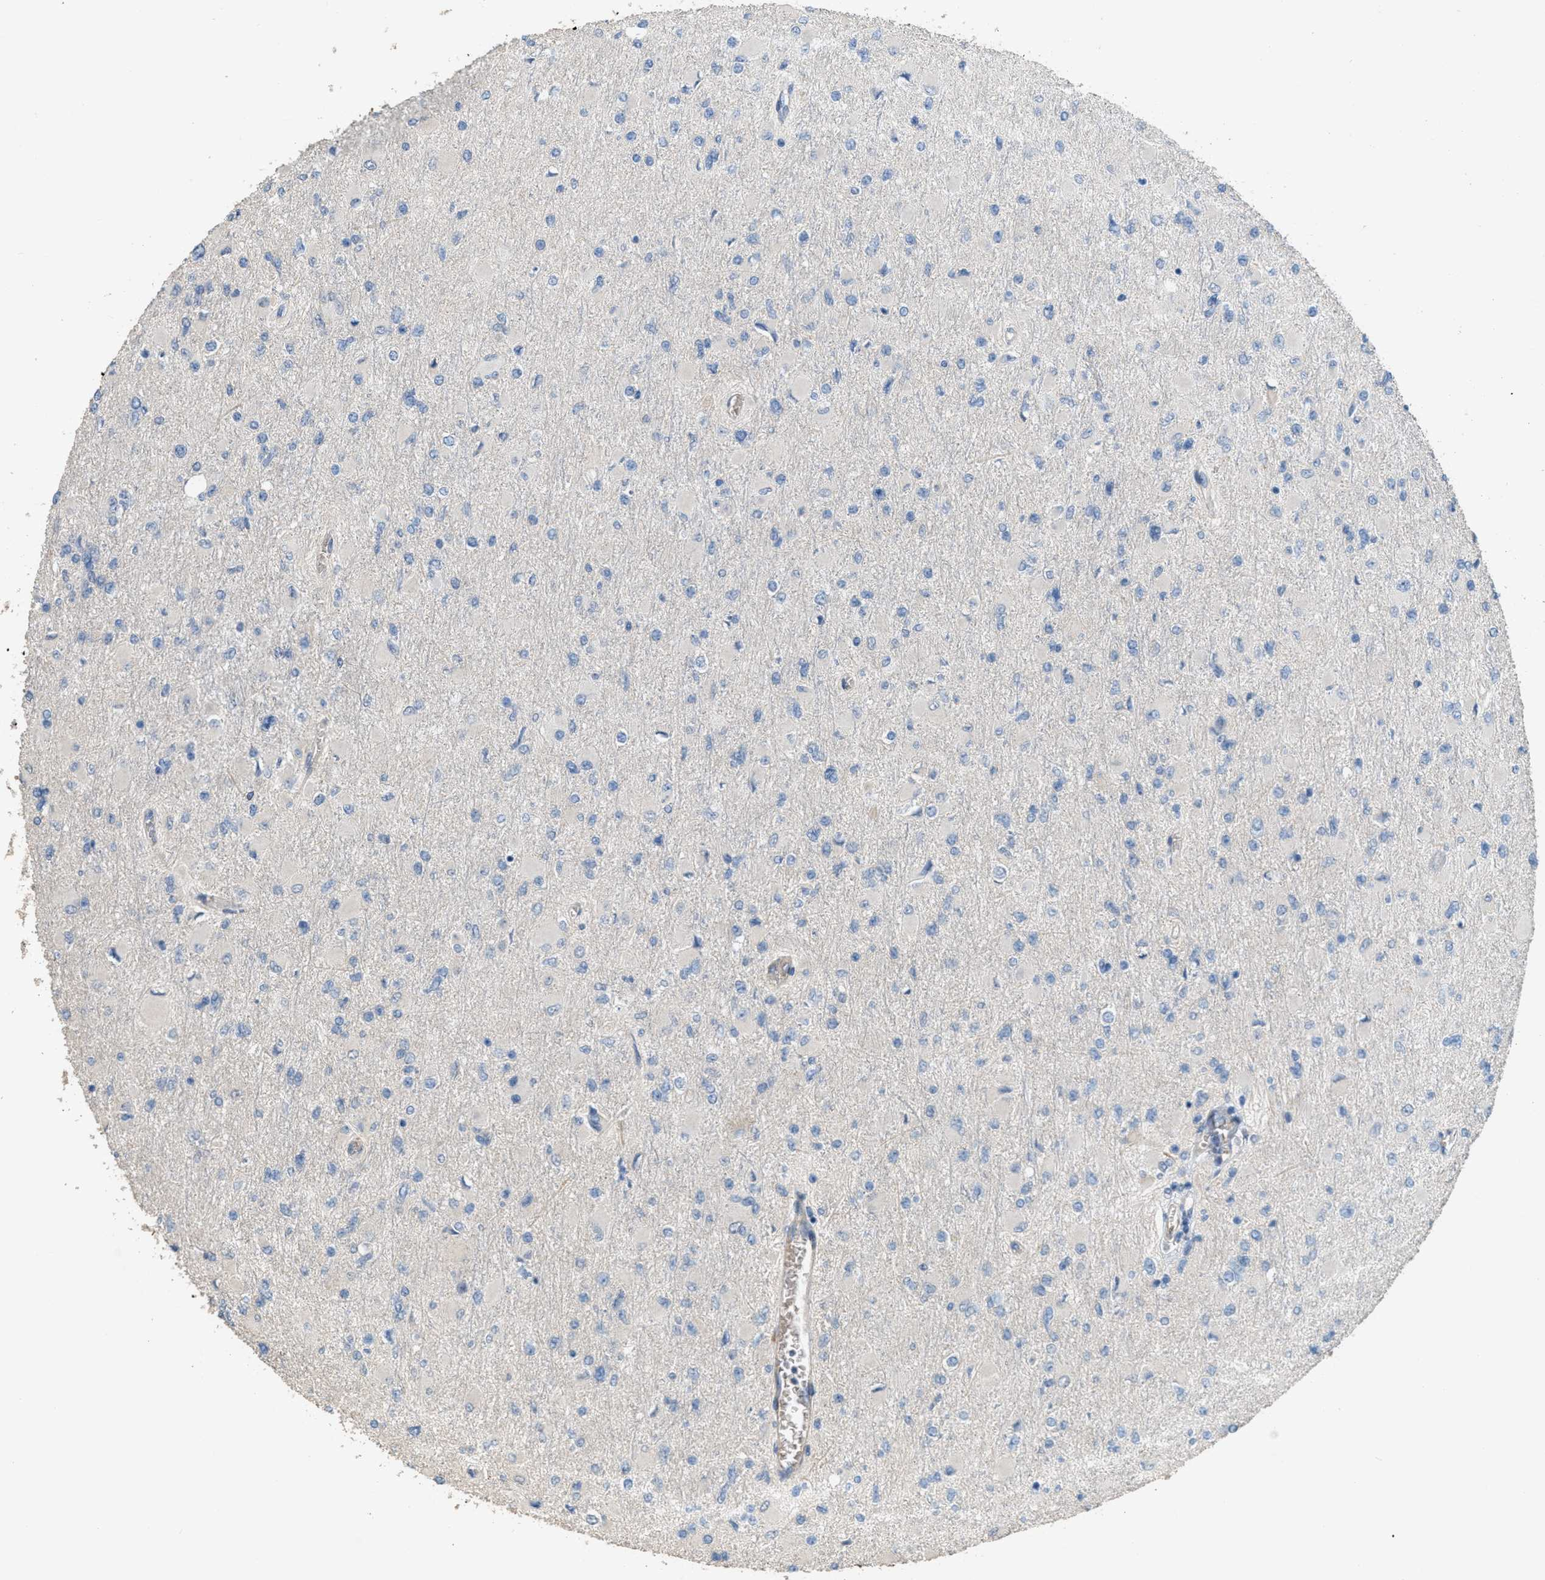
{"staining": {"intensity": "negative", "quantity": "none", "location": "none"}, "tissue": "glioma", "cell_type": "Tumor cells", "image_type": "cancer", "snomed": [{"axis": "morphology", "description": "Glioma, malignant, High grade"}, {"axis": "topography", "description": "Cerebral cortex"}], "caption": "Histopathology image shows no protein expression in tumor cells of malignant glioma (high-grade) tissue.", "gene": "MRS2", "patient": {"sex": "female", "age": 36}}